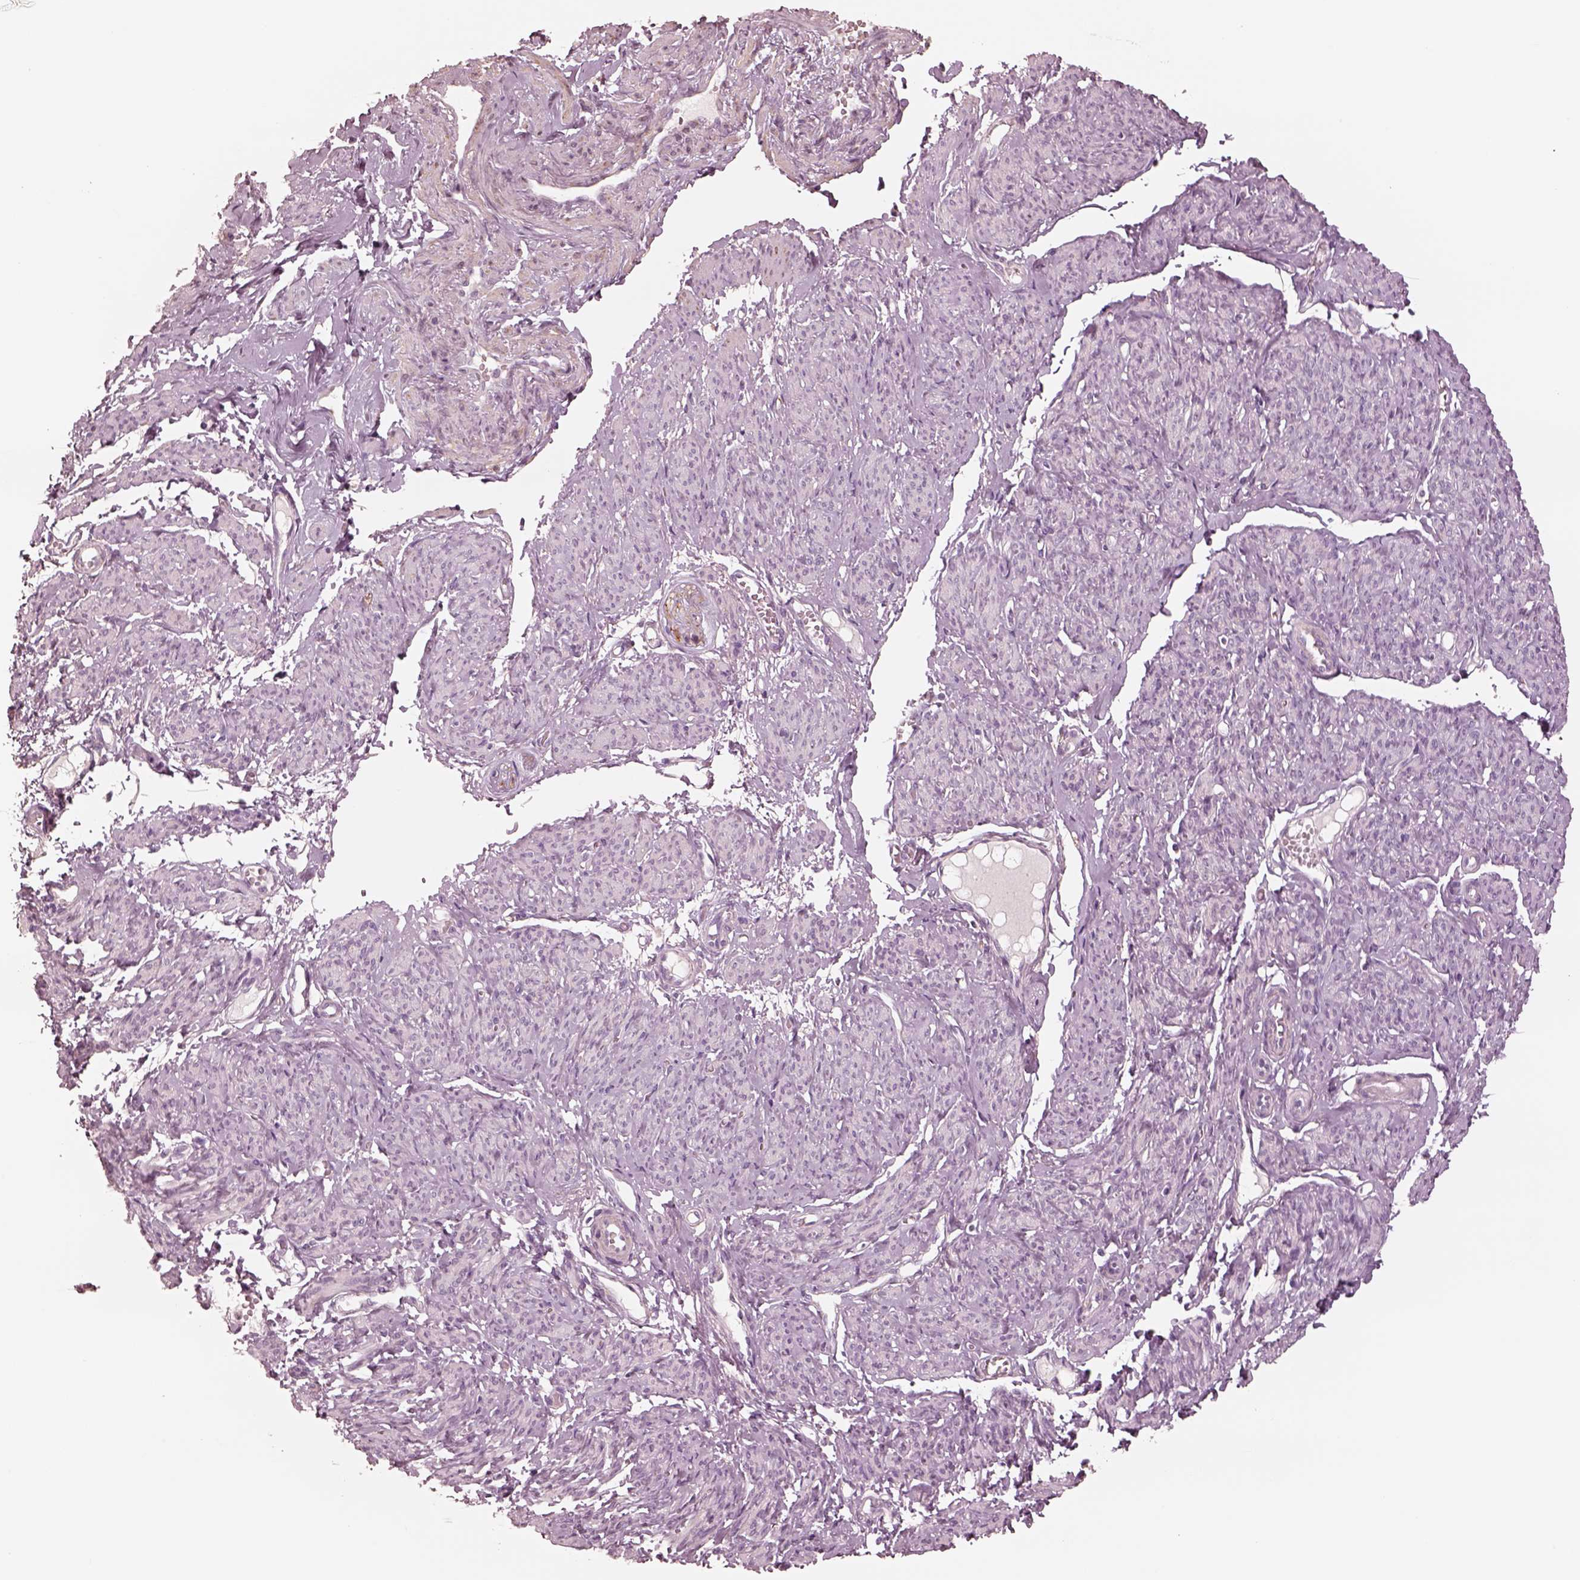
{"staining": {"intensity": "negative", "quantity": "none", "location": "none"}, "tissue": "smooth muscle", "cell_type": "Smooth muscle cells", "image_type": "normal", "snomed": [{"axis": "morphology", "description": "Normal tissue, NOS"}, {"axis": "topography", "description": "Smooth muscle"}], "caption": "High power microscopy photomicrograph of an IHC image of benign smooth muscle, revealing no significant positivity in smooth muscle cells.", "gene": "DNAAF9", "patient": {"sex": "female", "age": 65}}